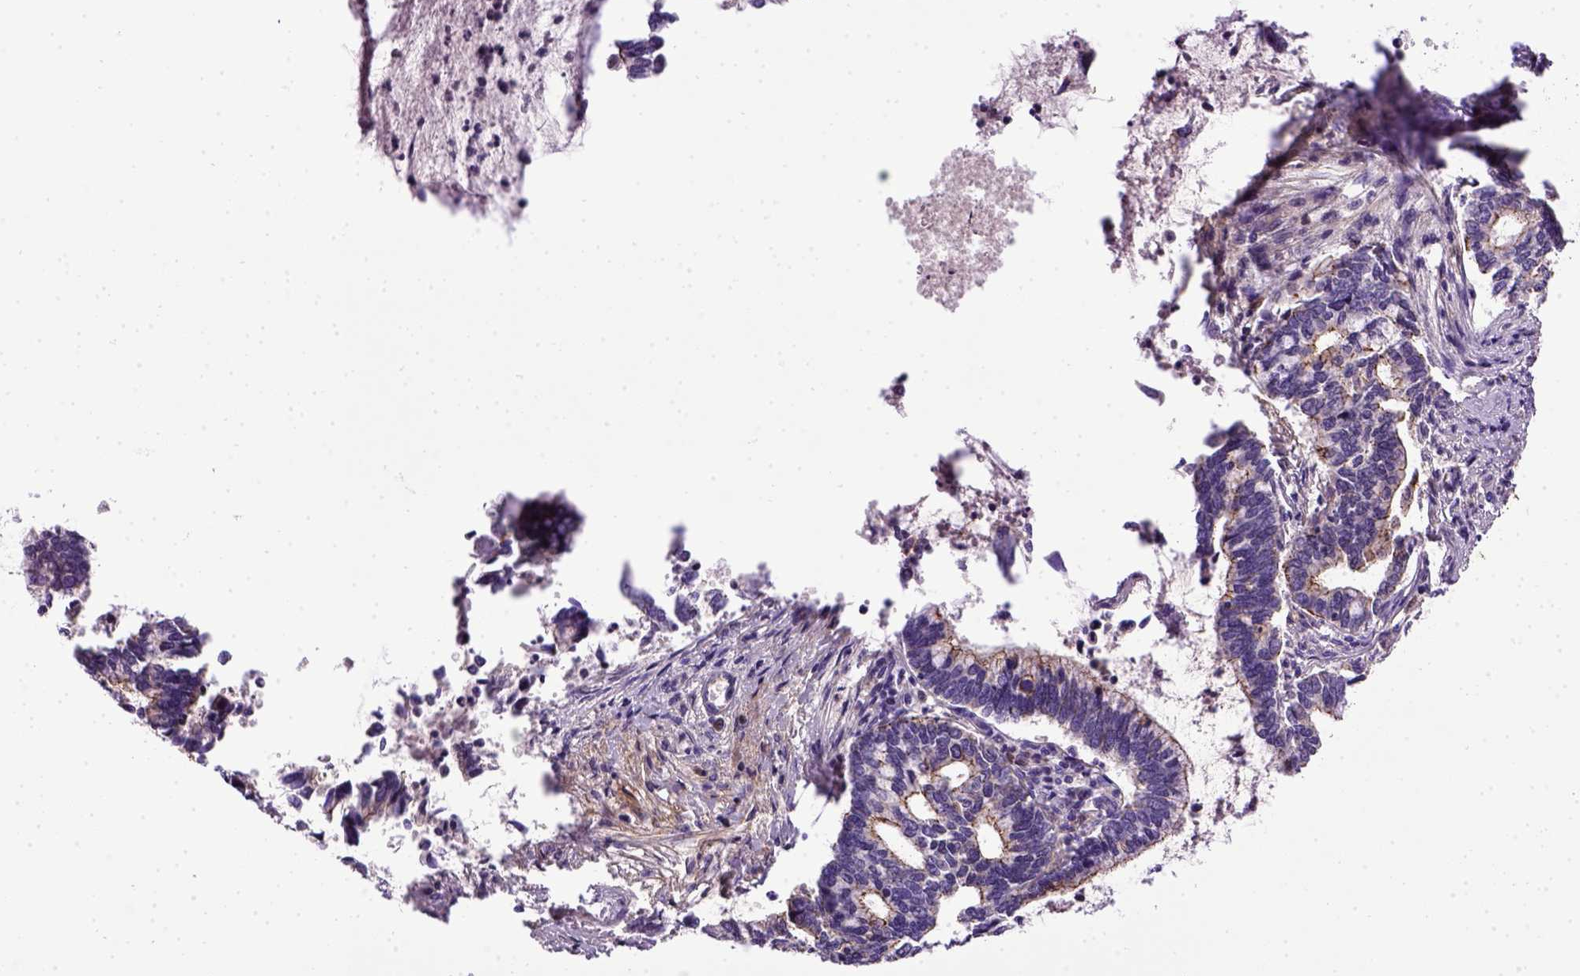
{"staining": {"intensity": "moderate", "quantity": "25%-75%", "location": "cytoplasmic/membranous"}, "tissue": "cervical cancer", "cell_type": "Tumor cells", "image_type": "cancer", "snomed": [{"axis": "morphology", "description": "Adenocarcinoma, NOS"}, {"axis": "topography", "description": "Cervix"}], "caption": "Moderate cytoplasmic/membranous staining is appreciated in about 25%-75% of tumor cells in adenocarcinoma (cervical). (Stains: DAB in brown, nuclei in blue, Microscopy: brightfield microscopy at high magnification).", "gene": "CDH1", "patient": {"sex": "female", "age": 42}}